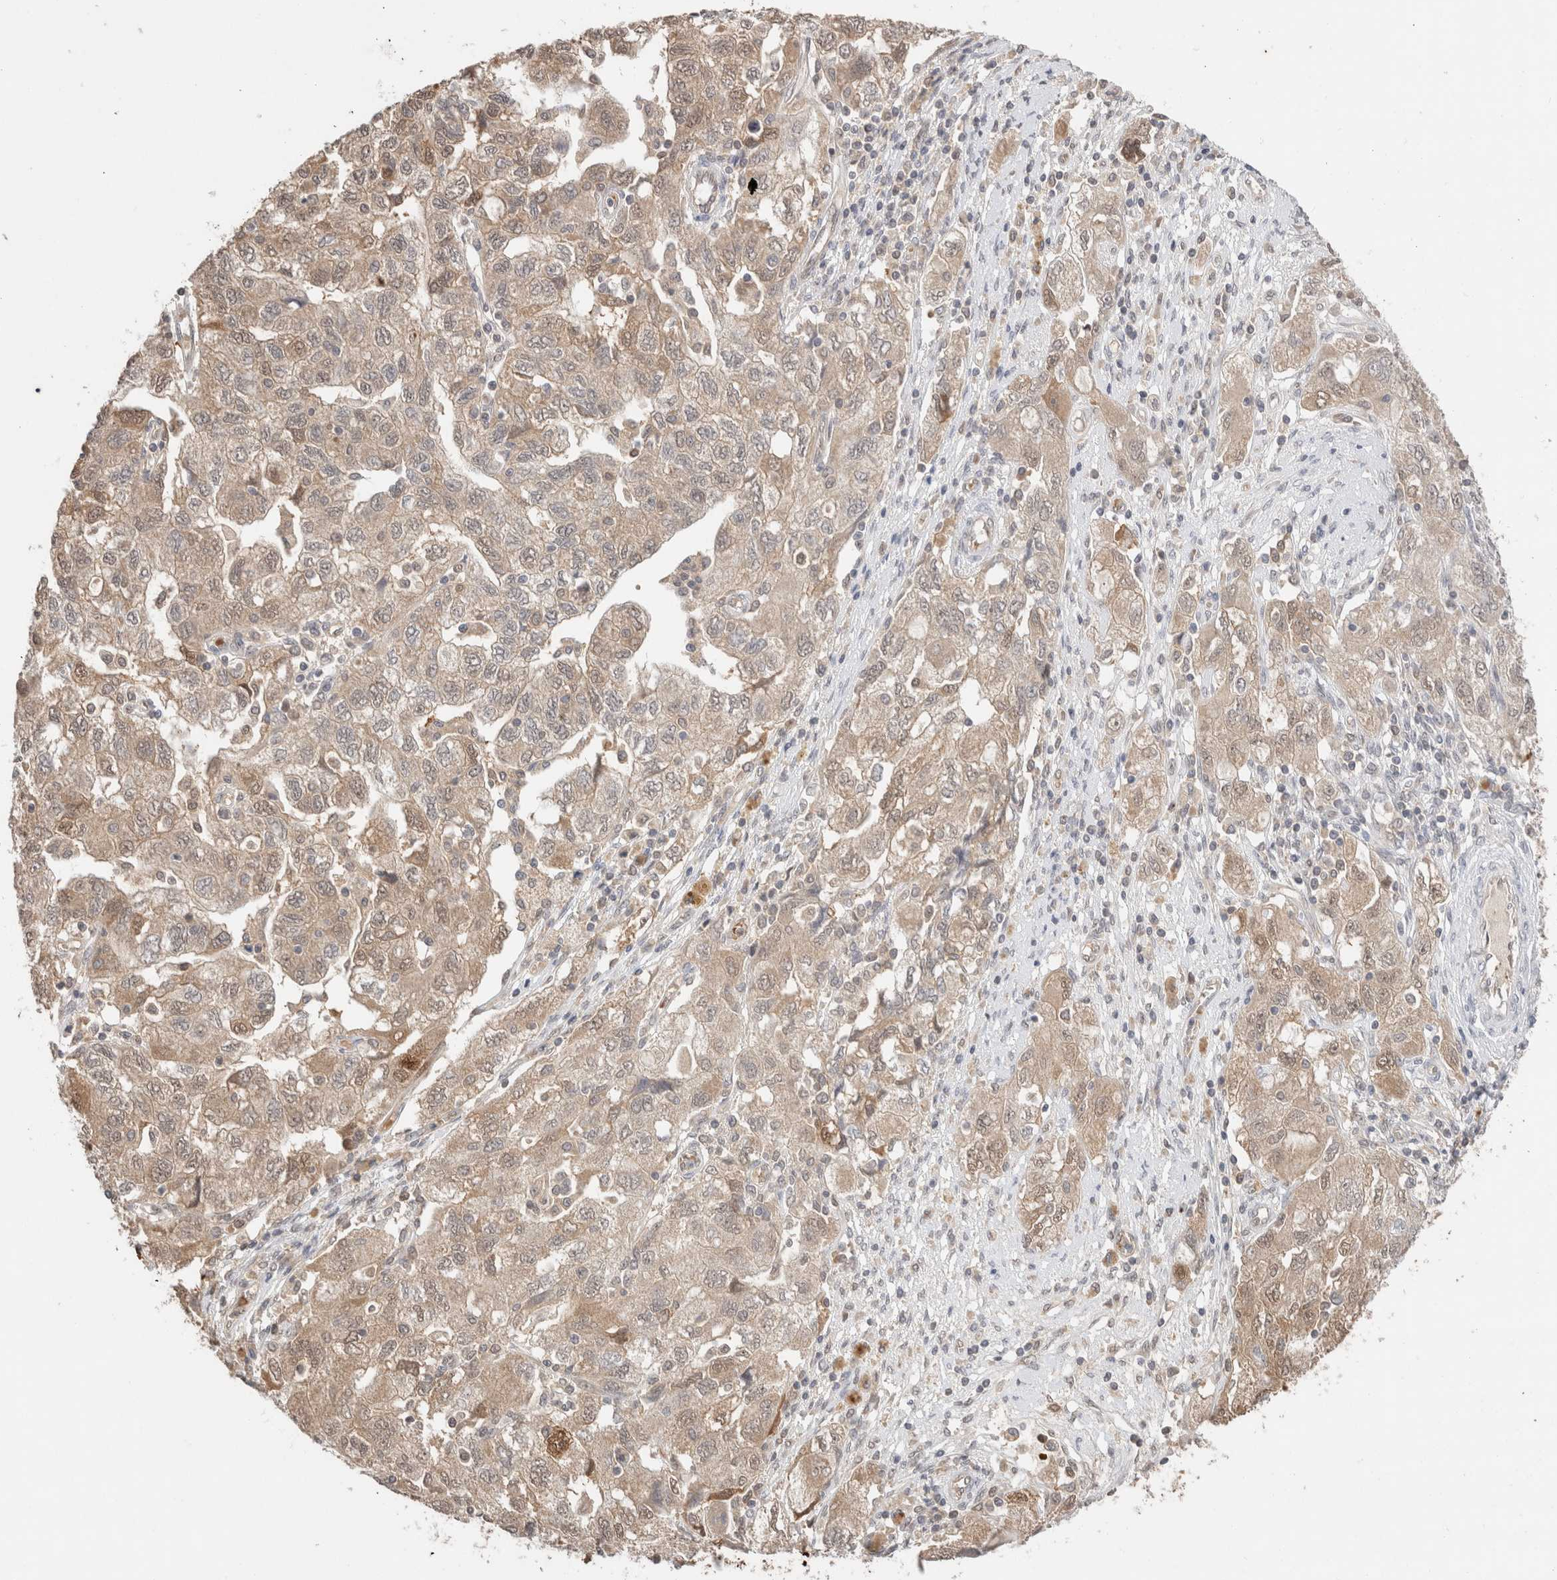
{"staining": {"intensity": "weak", "quantity": ">75%", "location": "cytoplasmic/membranous"}, "tissue": "ovarian cancer", "cell_type": "Tumor cells", "image_type": "cancer", "snomed": [{"axis": "morphology", "description": "Carcinoma, NOS"}, {"axis": "morphology", "description": "Cystadenocarcinoma, serous, NOS"}, {"axis": "topography", "description": "Ovary"}], "caption": "Serous cystadenocarcinoma (ovarian) stained for a protein shows weak cytoplasmic/membranous positivity in tumor cells.", "gene": "CA13", "patient": {"sex": "female", "age": 69}}